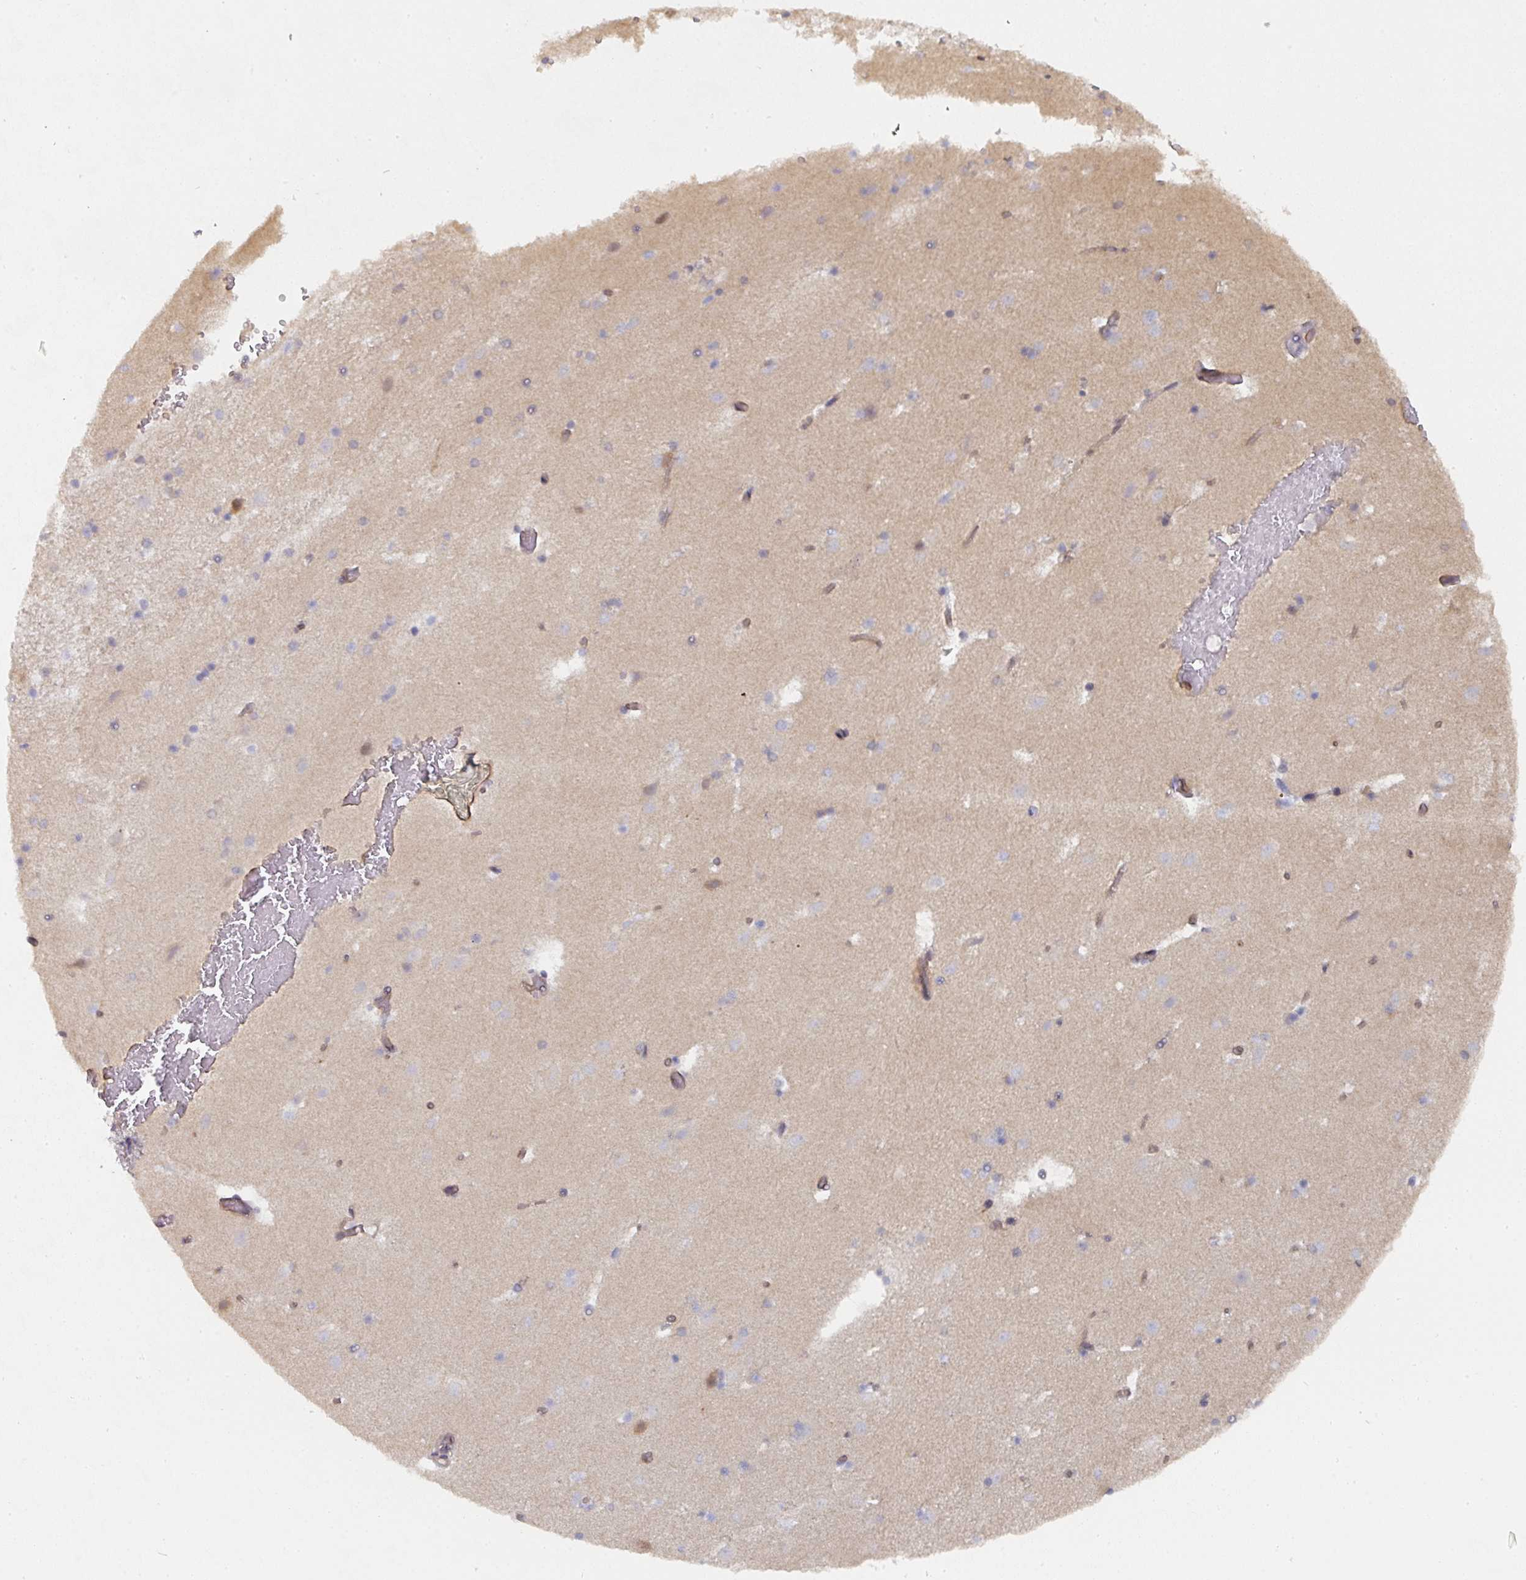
{"staining": {"intensity": "moderate", "quantity": "<25%", "location": "cytoplasmic/membranous"}, "tissue": "caudate", "cell_type": "Glial cells", "image_type": "normal", "snomed": [{"axis": "morphology", "description": "Normal tissue, NOS"}, {"axis": "topography", "description": "Lateral ventricle wall"}], "caption": "A histopathology image of human caudate stained for a protein exhibits moderate cytoplasmic/membranous brown staining in glial cells.", "gene": "C18orf25", "patient": {"sex": "male", "age": 37}}